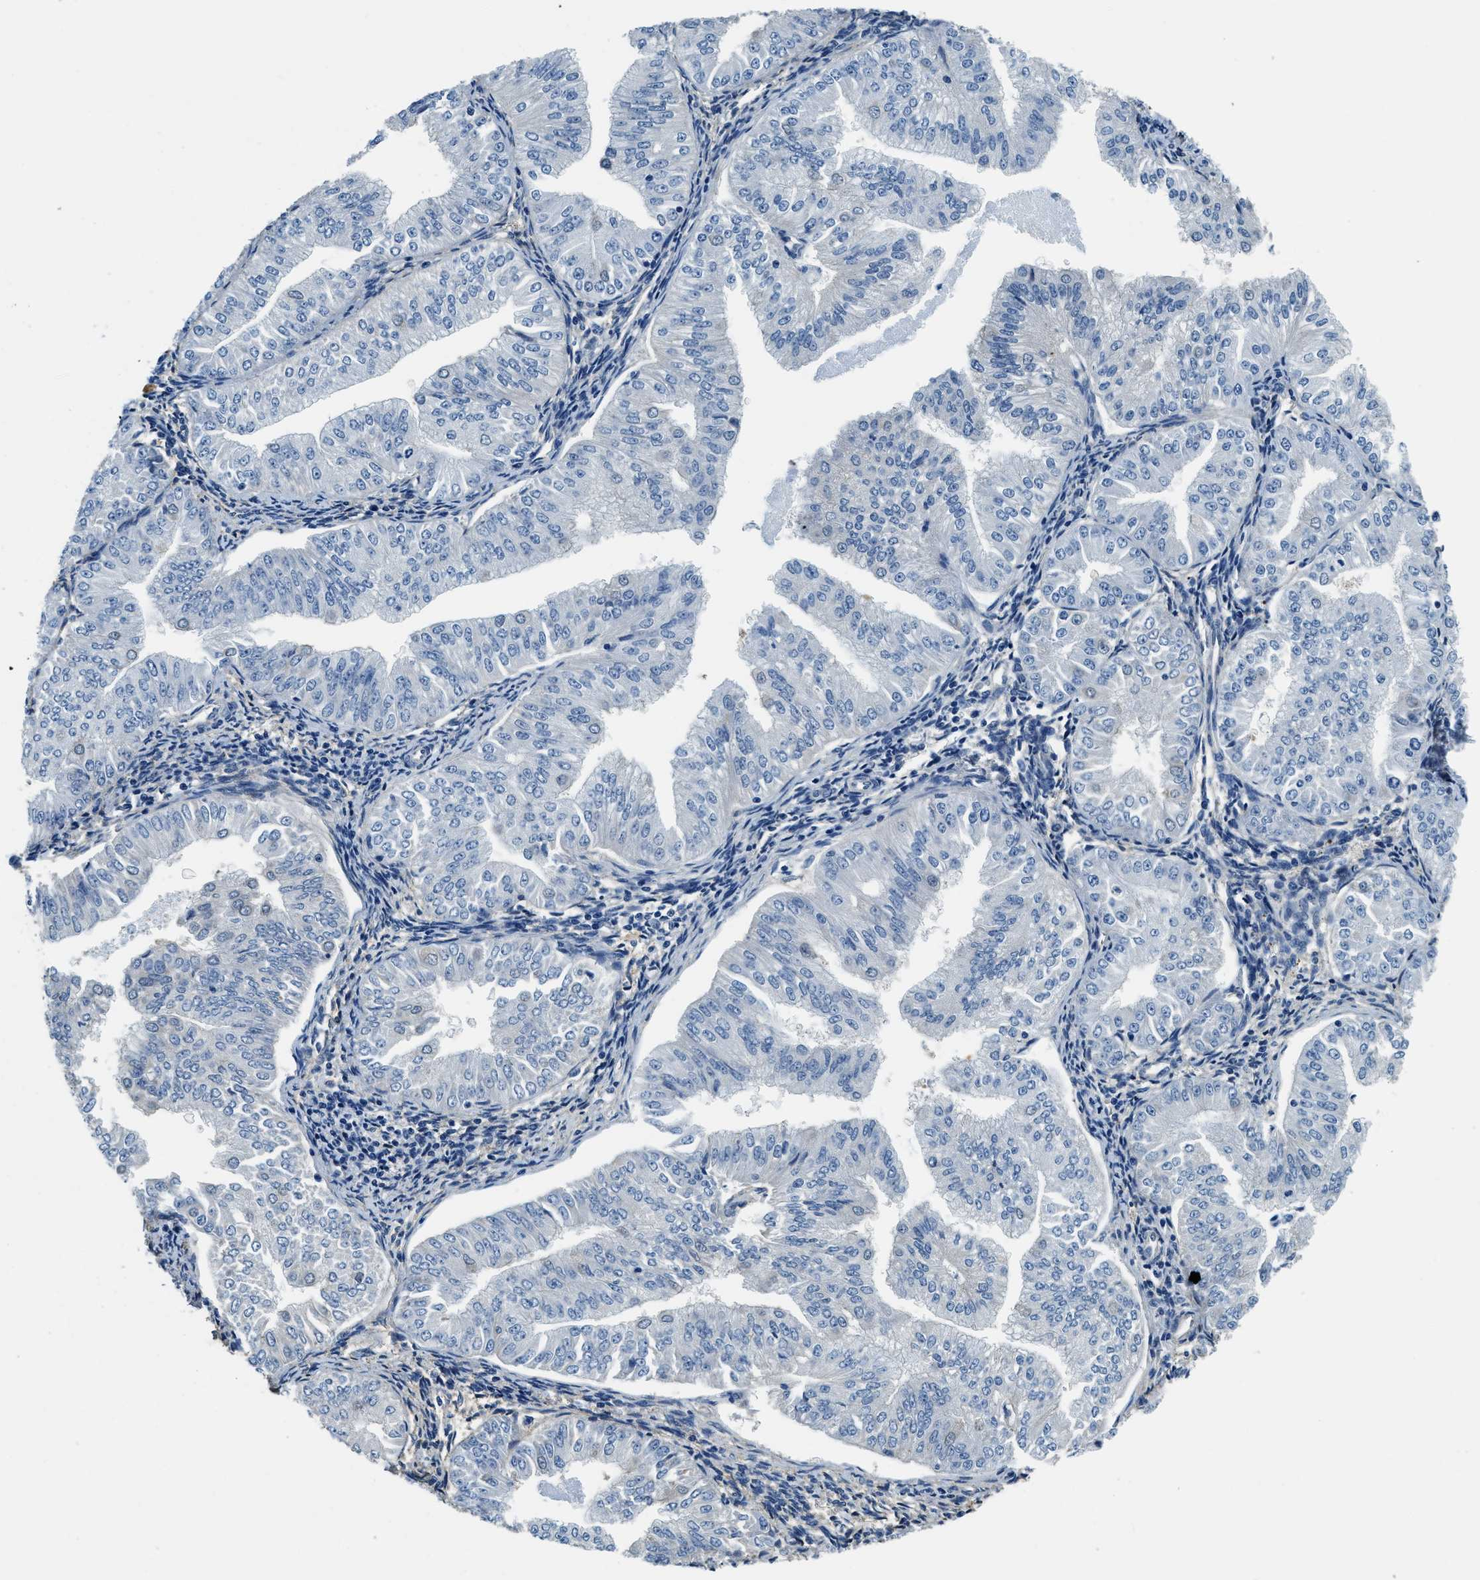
{"staining": {"intensity": "negative", "quantity": "none", "location": "none"}, "tissue": "endometrial cancer", "cell_type": "Tumor cells", "image_type": "cancer", "snomed": [{"axis": "morphology", "description": "Normal tissue, NOS"}, {"axis": "morphology", "description": "Adenocarcinoma, NOS"}, {"axis": "topography", "description": "Endometrium"}], "caption": "Immunohistochemistry histopathology image of endometrial cancer stained for a protein (brown), which reveals no expression in tumor cells. Nuclei are stained in blue.", "gene": "TWF1", "patient": {"sex": "female", "age": 53}}